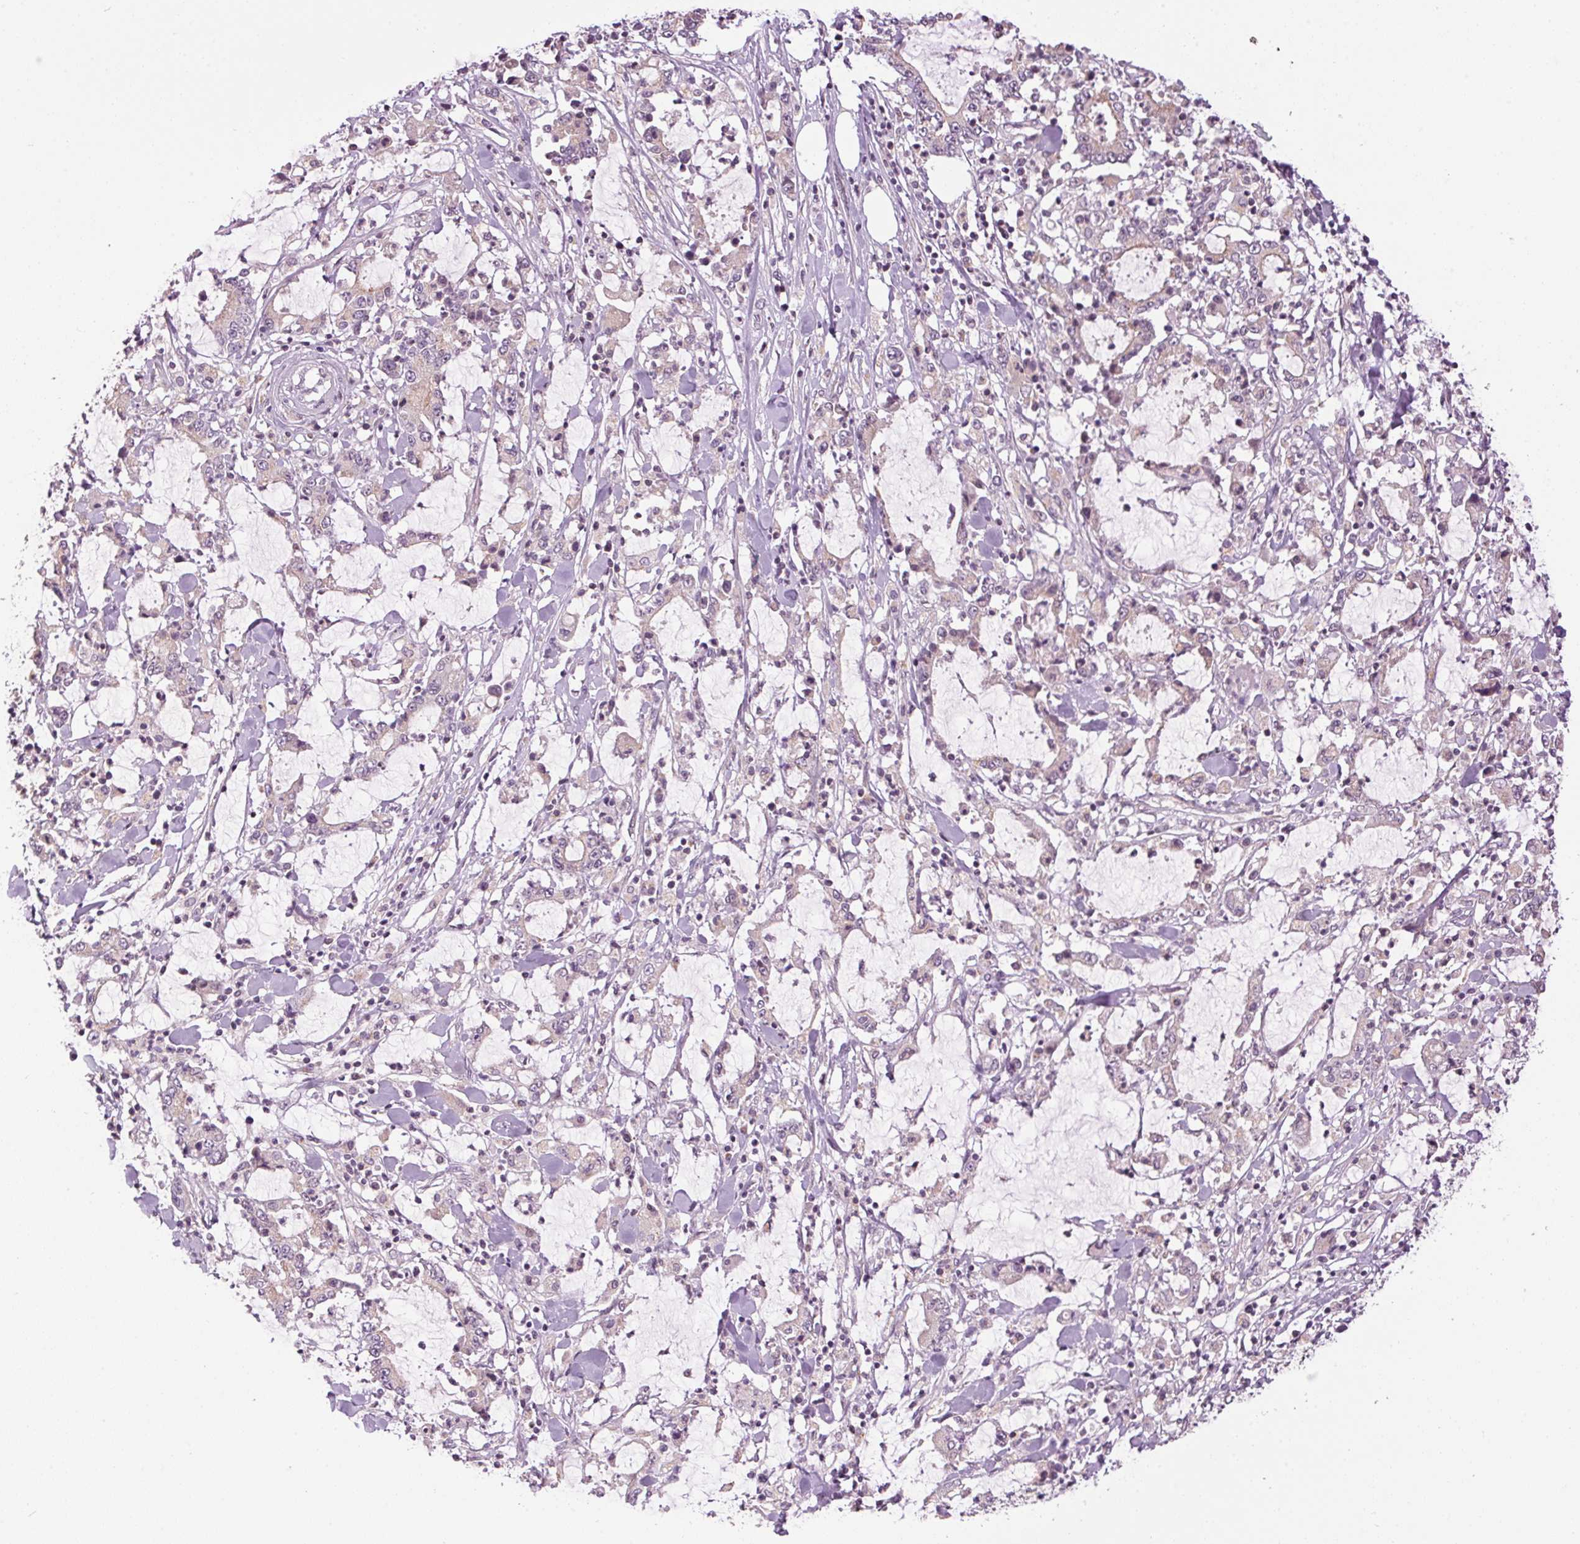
{"staining": {"intensity": "negative", "quantity": "none", "location": "none"}, "tissue": "stomach cancer", "cell_type": "Tumor cells", "image_type": "cancer", "snomed": [{"axis": "morphology", "description": "Adenocarcinoma, NOS"}, {"axis": "topography", "description": "Stomach, upper"}], "caption": "High power microscopy photomicrograph of an immunohistochemistry micrograph of stomach adenocarcinoma, revealing no significant positivity in tumor cells.", "gene": "SMIM13", "patient": {"sex": "male", "age": 68}}